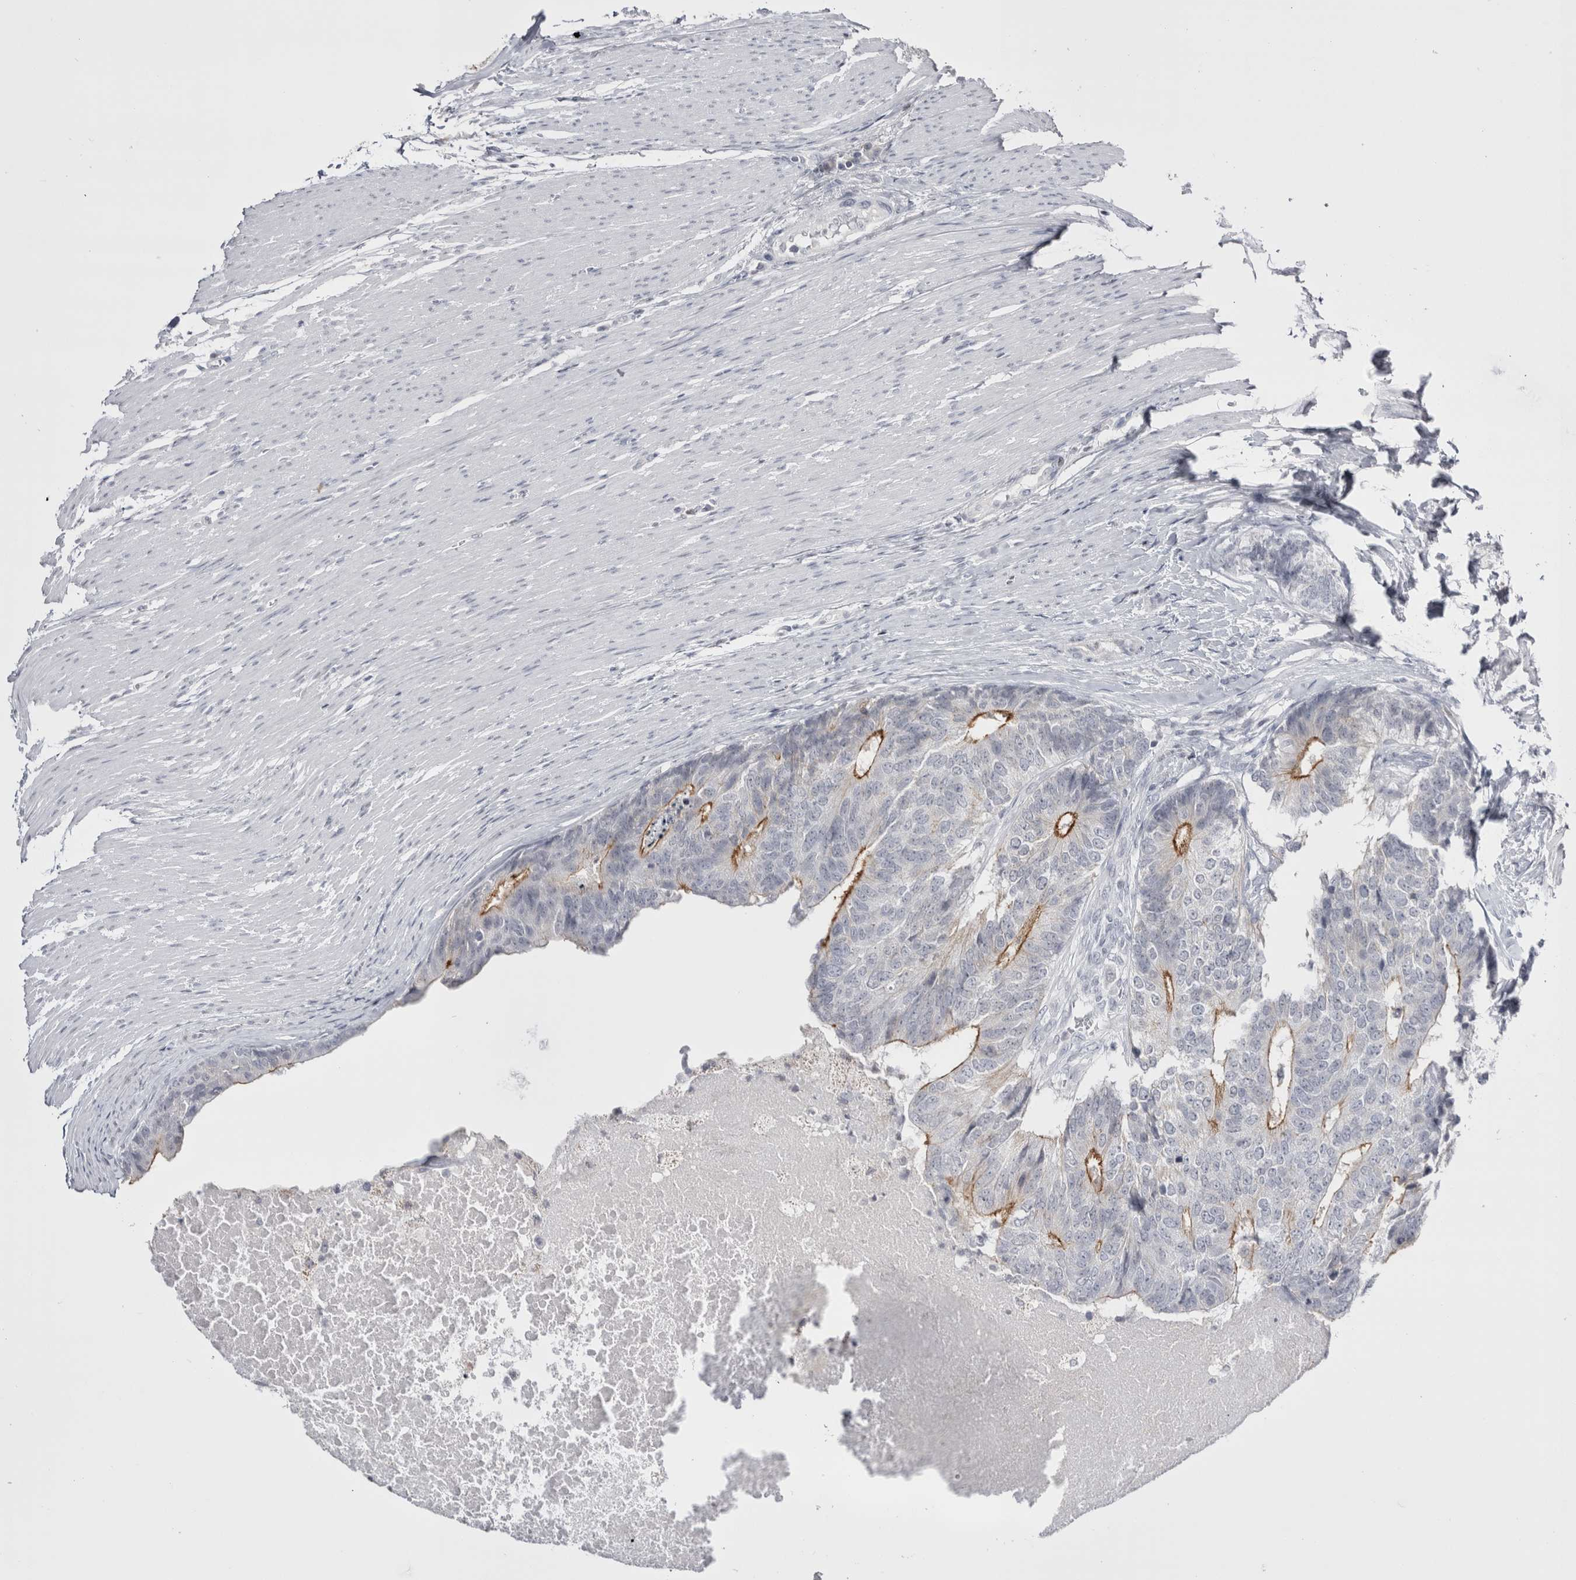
{"staining": {"intensity": "moderate", "quantity": "25%-75%", "location": "cytoplasmic/membranous"}, "tissue": "colorectal cancer", "cell_type": "Tumor cells", "image_type": "cancer", "snomed": [{"axis": "morphology", "description": "Adenocarcinoma, NOS"}, {"axis": "topography", "description": "Colon"}], "caption": "Protein expression analysis of human colorectal adenocarcinoma reveals moderate cytoplasmic/membranous positivity in approximately 25%-75% of tumor cells.", "gene": "FNDC8", "patient": {"sex": "female", "age": 67}}